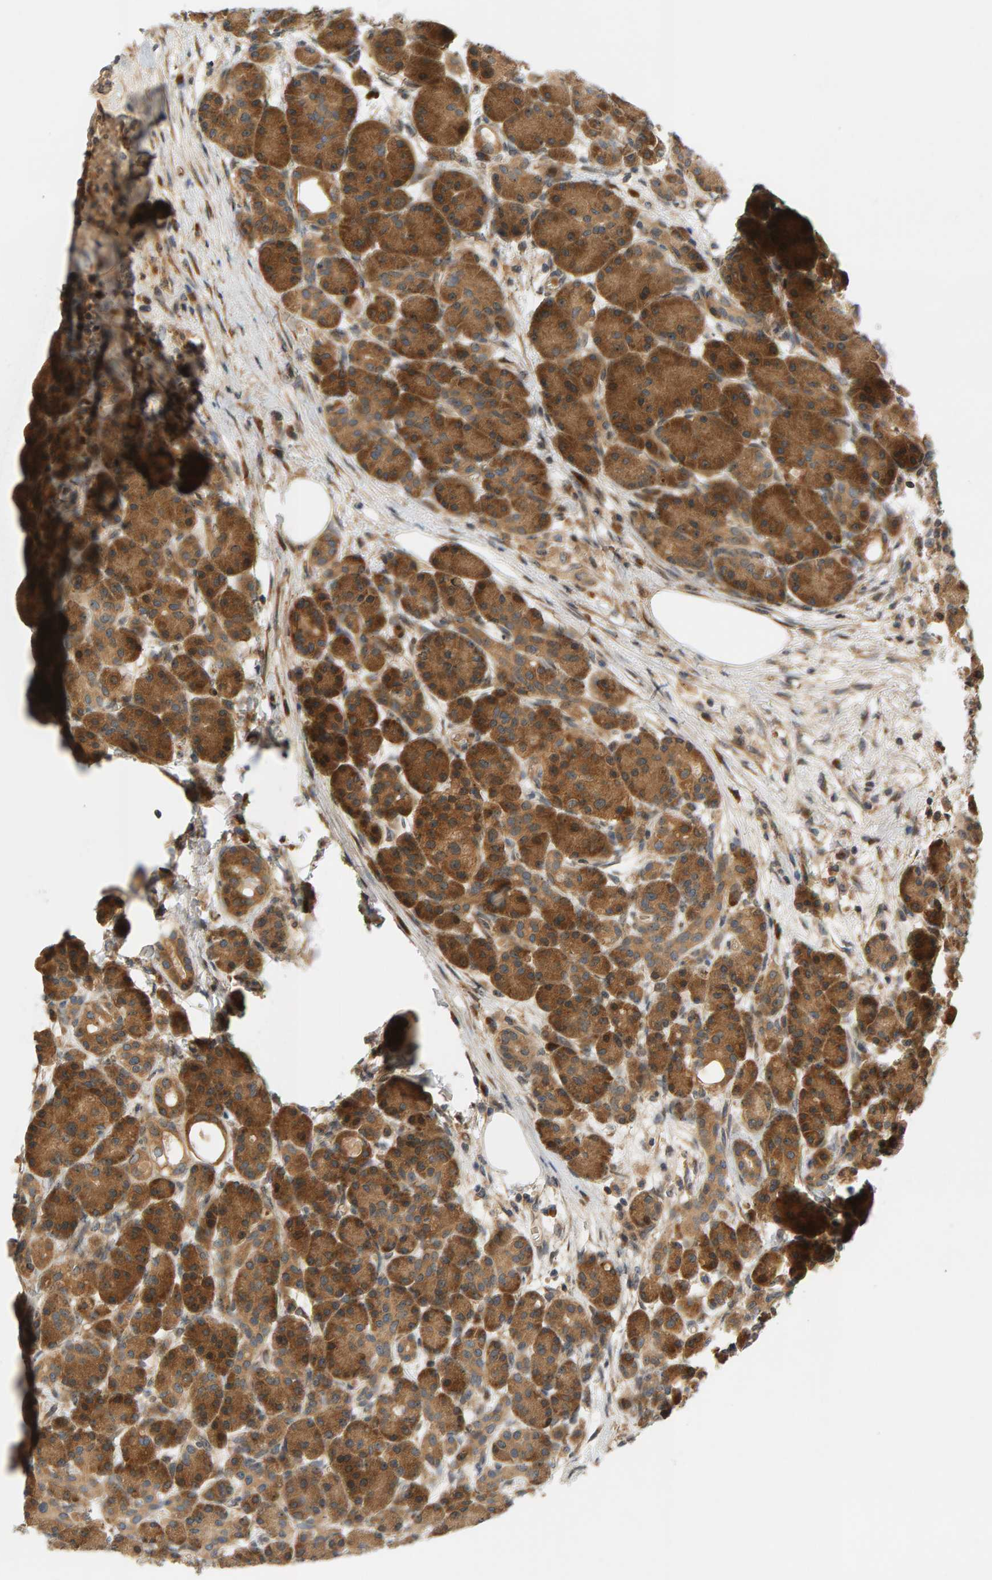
{"staining": {"intensity": "strong", "quantity": ">75%", "location": "cytoplasmic/membranous"}, "tissue": "pancreas", "cell_type": "Exocrine glandular cells", "image_type": "normal", "snomed": [{"axis": "morphology", "description": "Normal tissue, NOS"}, {"axis": "topography", "description": "Pancreas"}], "caption": "Strong cytoplasmic/membranous protein positivity is appreciated in approximately >75% of exocrine glandular cells in pancreas.", "gene": "BAHCC1", "patient": {"sex": "male", "age": 63}}